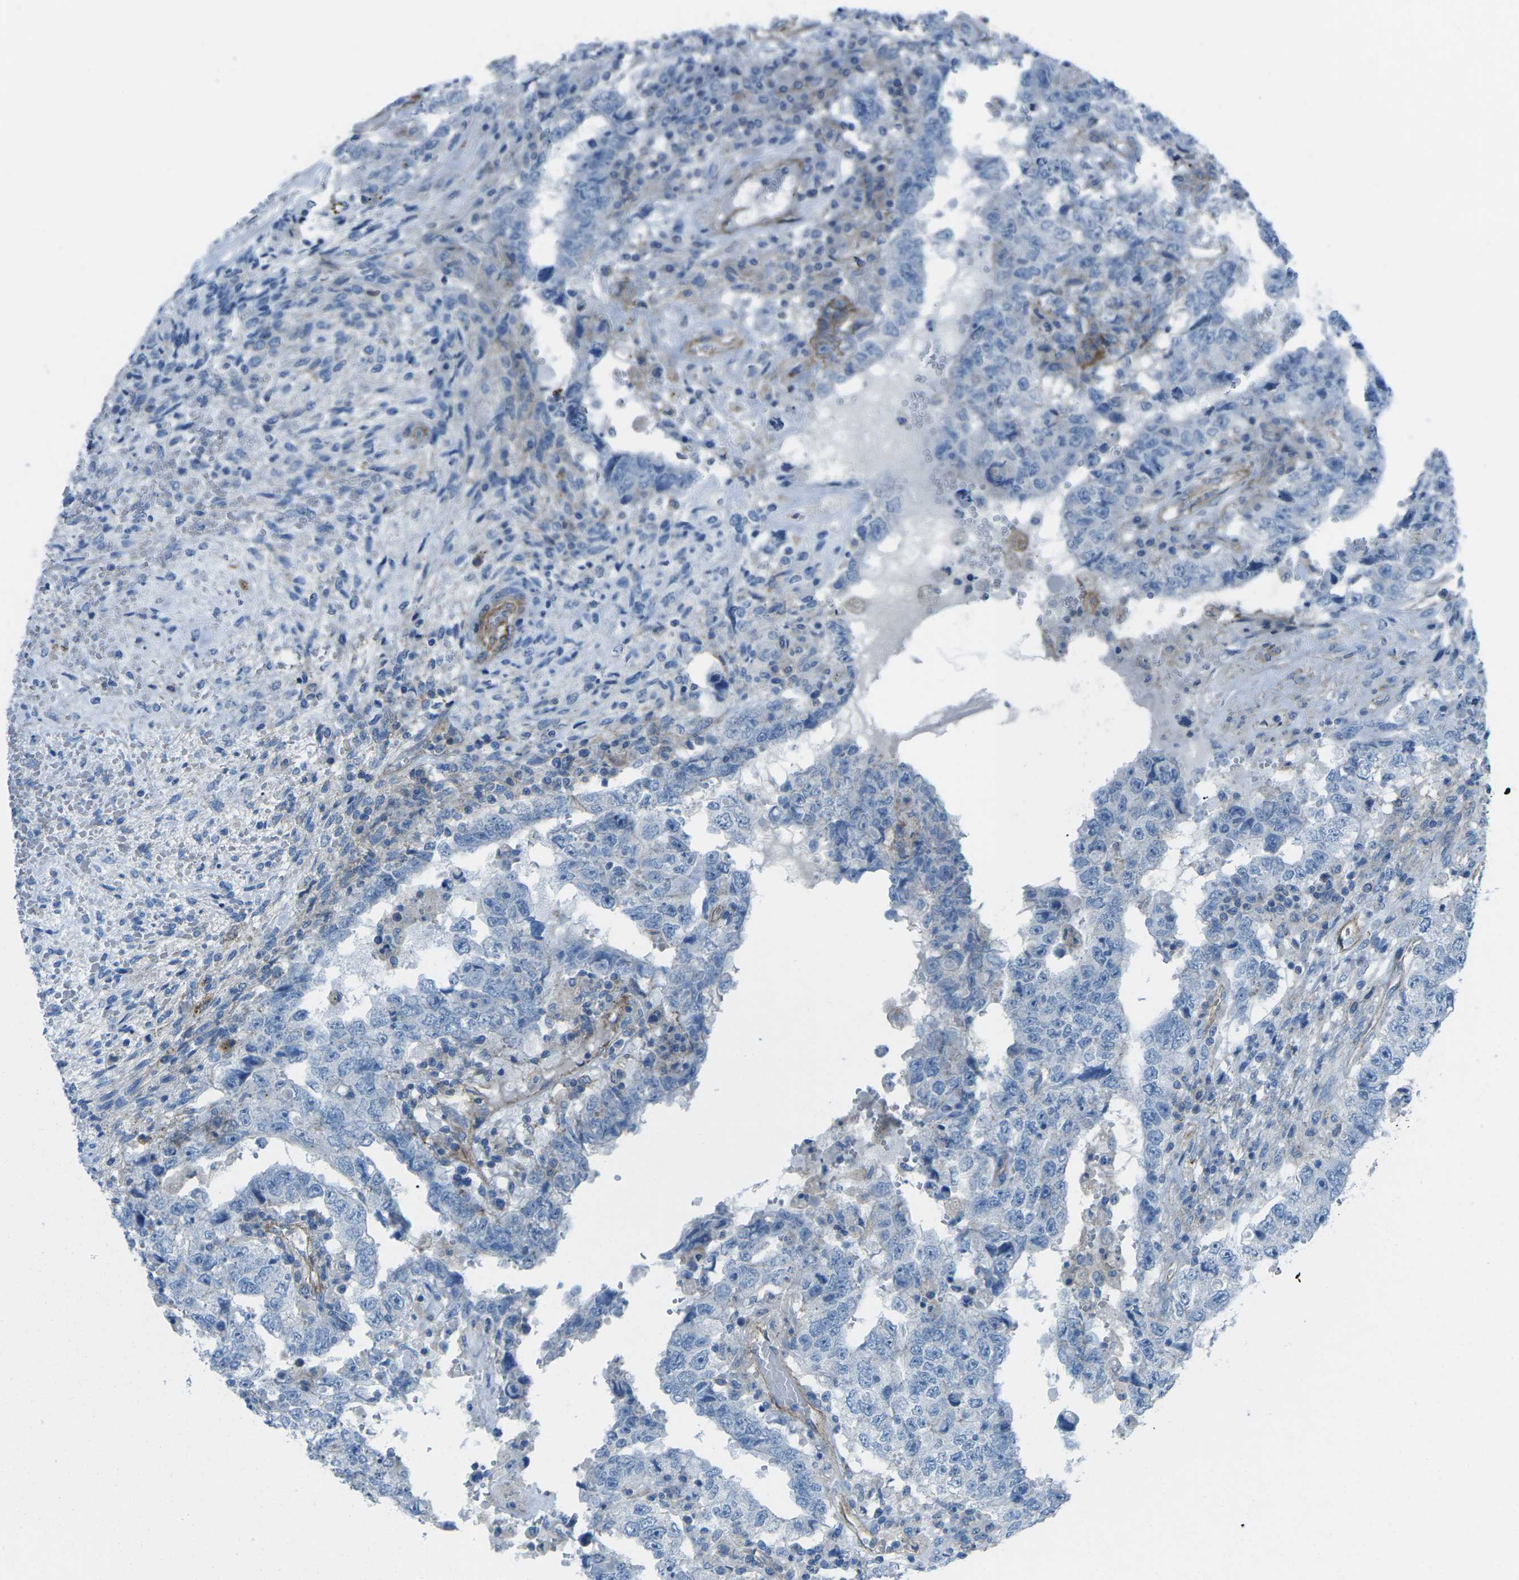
{"staining": {"intensity": "negative", "quantity": "none", "location": "none"}, "tissue": "testis cancer", "cell_type": "Tumor cells", "image_type": "cancer", "snomed": [{"axis": "morphology", "description": "Carcinoma, Embryonal, NOS"}, {"axis": "topography", "description": "Testis"}], "caption": "A micrograph of human testis embryonal carcinoma is negative for staining in tumor cells.", "gene": "UTRN", "patient": {"sex": "male", "age": 26}}